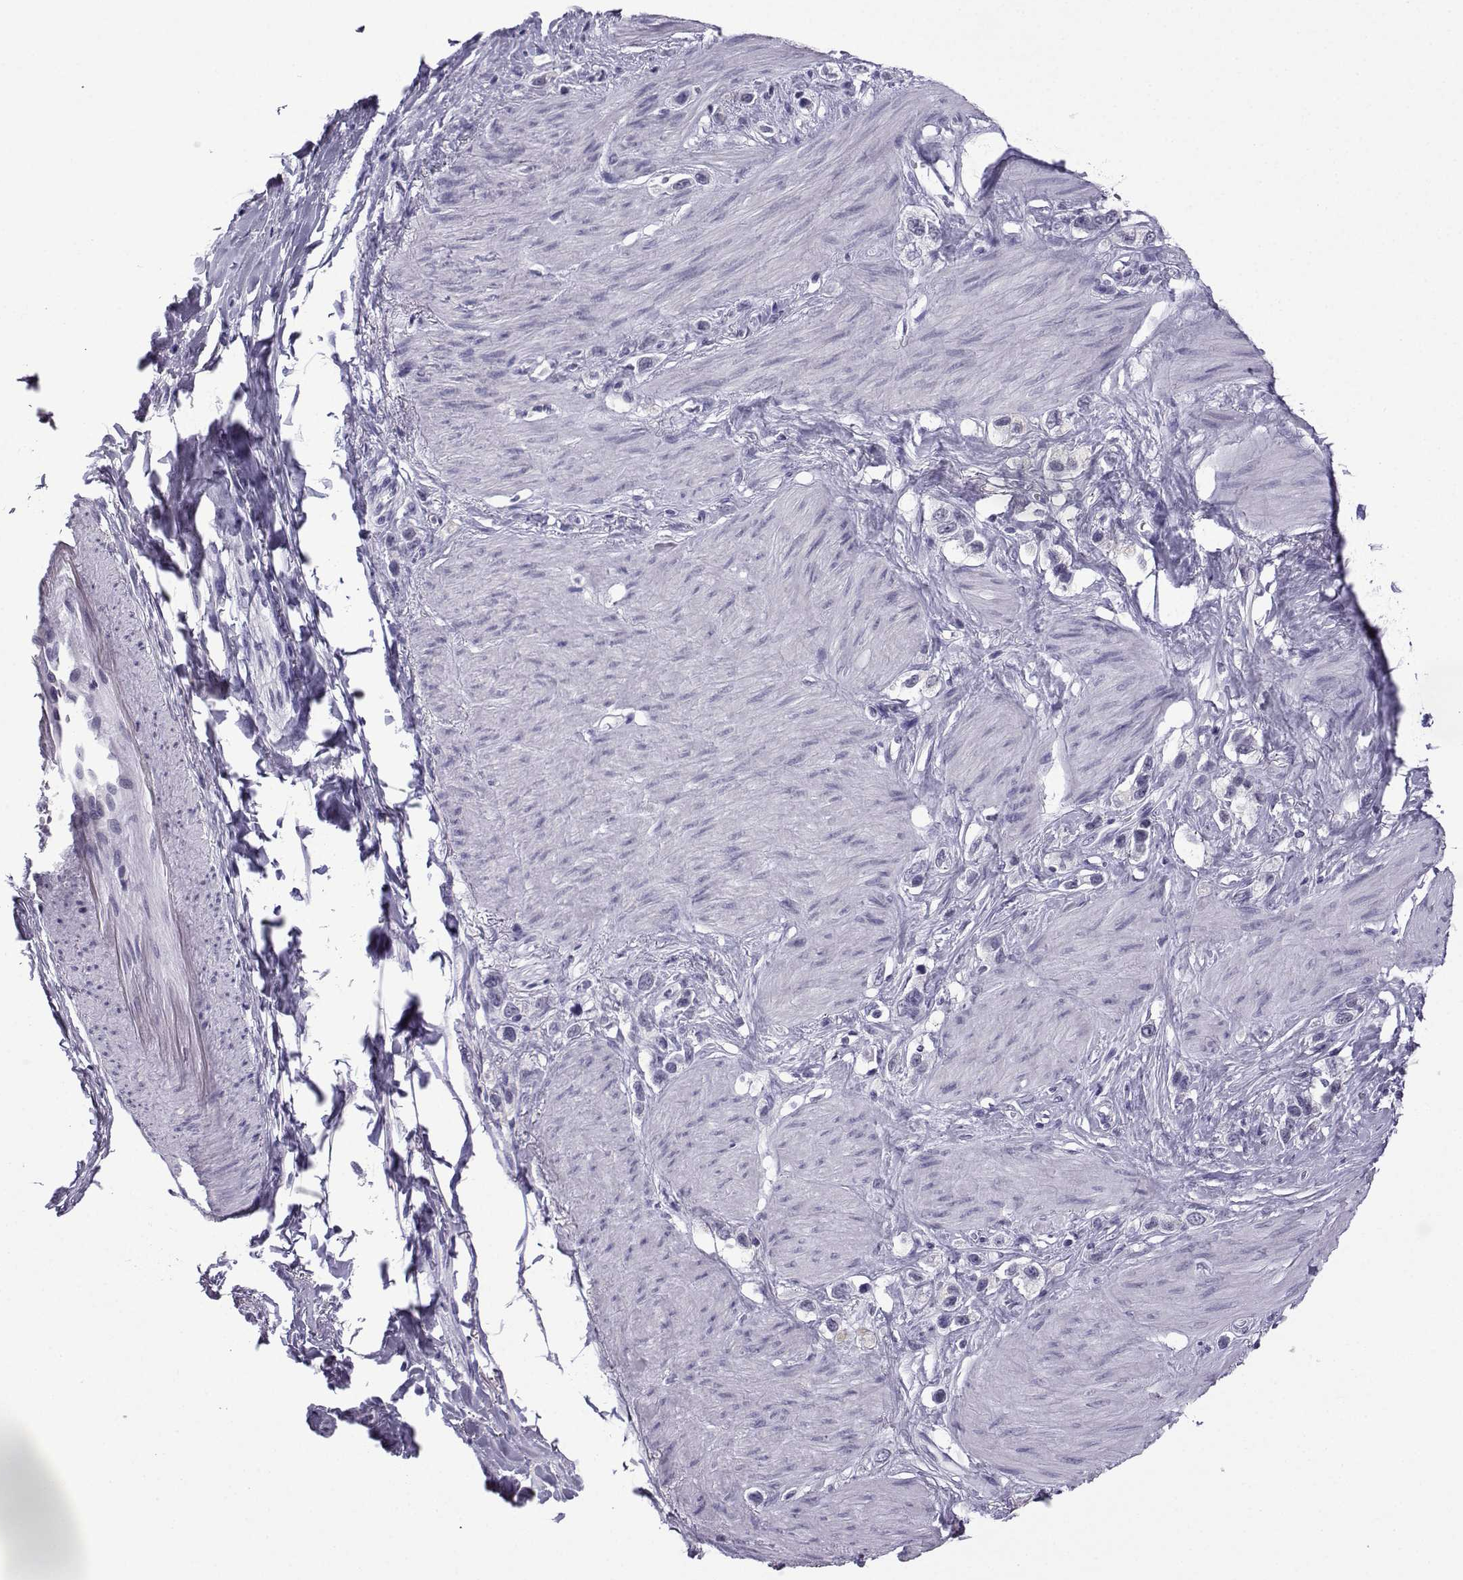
{"staining": {"intensity": "negative", "quantity": "none", "location": "none"}, "tissue": "stomach cancer", "cell_type": "Tumor cells", "image_type": "cancer", "snomed": [{"axis": "morphology", "description": "Normal tissue, NOS"}, {"axis": "morphology", "description": "Adenocarcinoma, NOS"}, {"axis": "morphology", "description": "Adenocarcinoma, High grade"}, {"axis": "topography", "description": "Stomach, upper"}, {"axis": "topography", "description": "Stomach"}], "caption": "A histopathology image of stomach cancer stained for a protein exhibits no brown staining in tumor cells.", "gene": "MRGBP", "patient": {"sex": "female", "age": 65}}